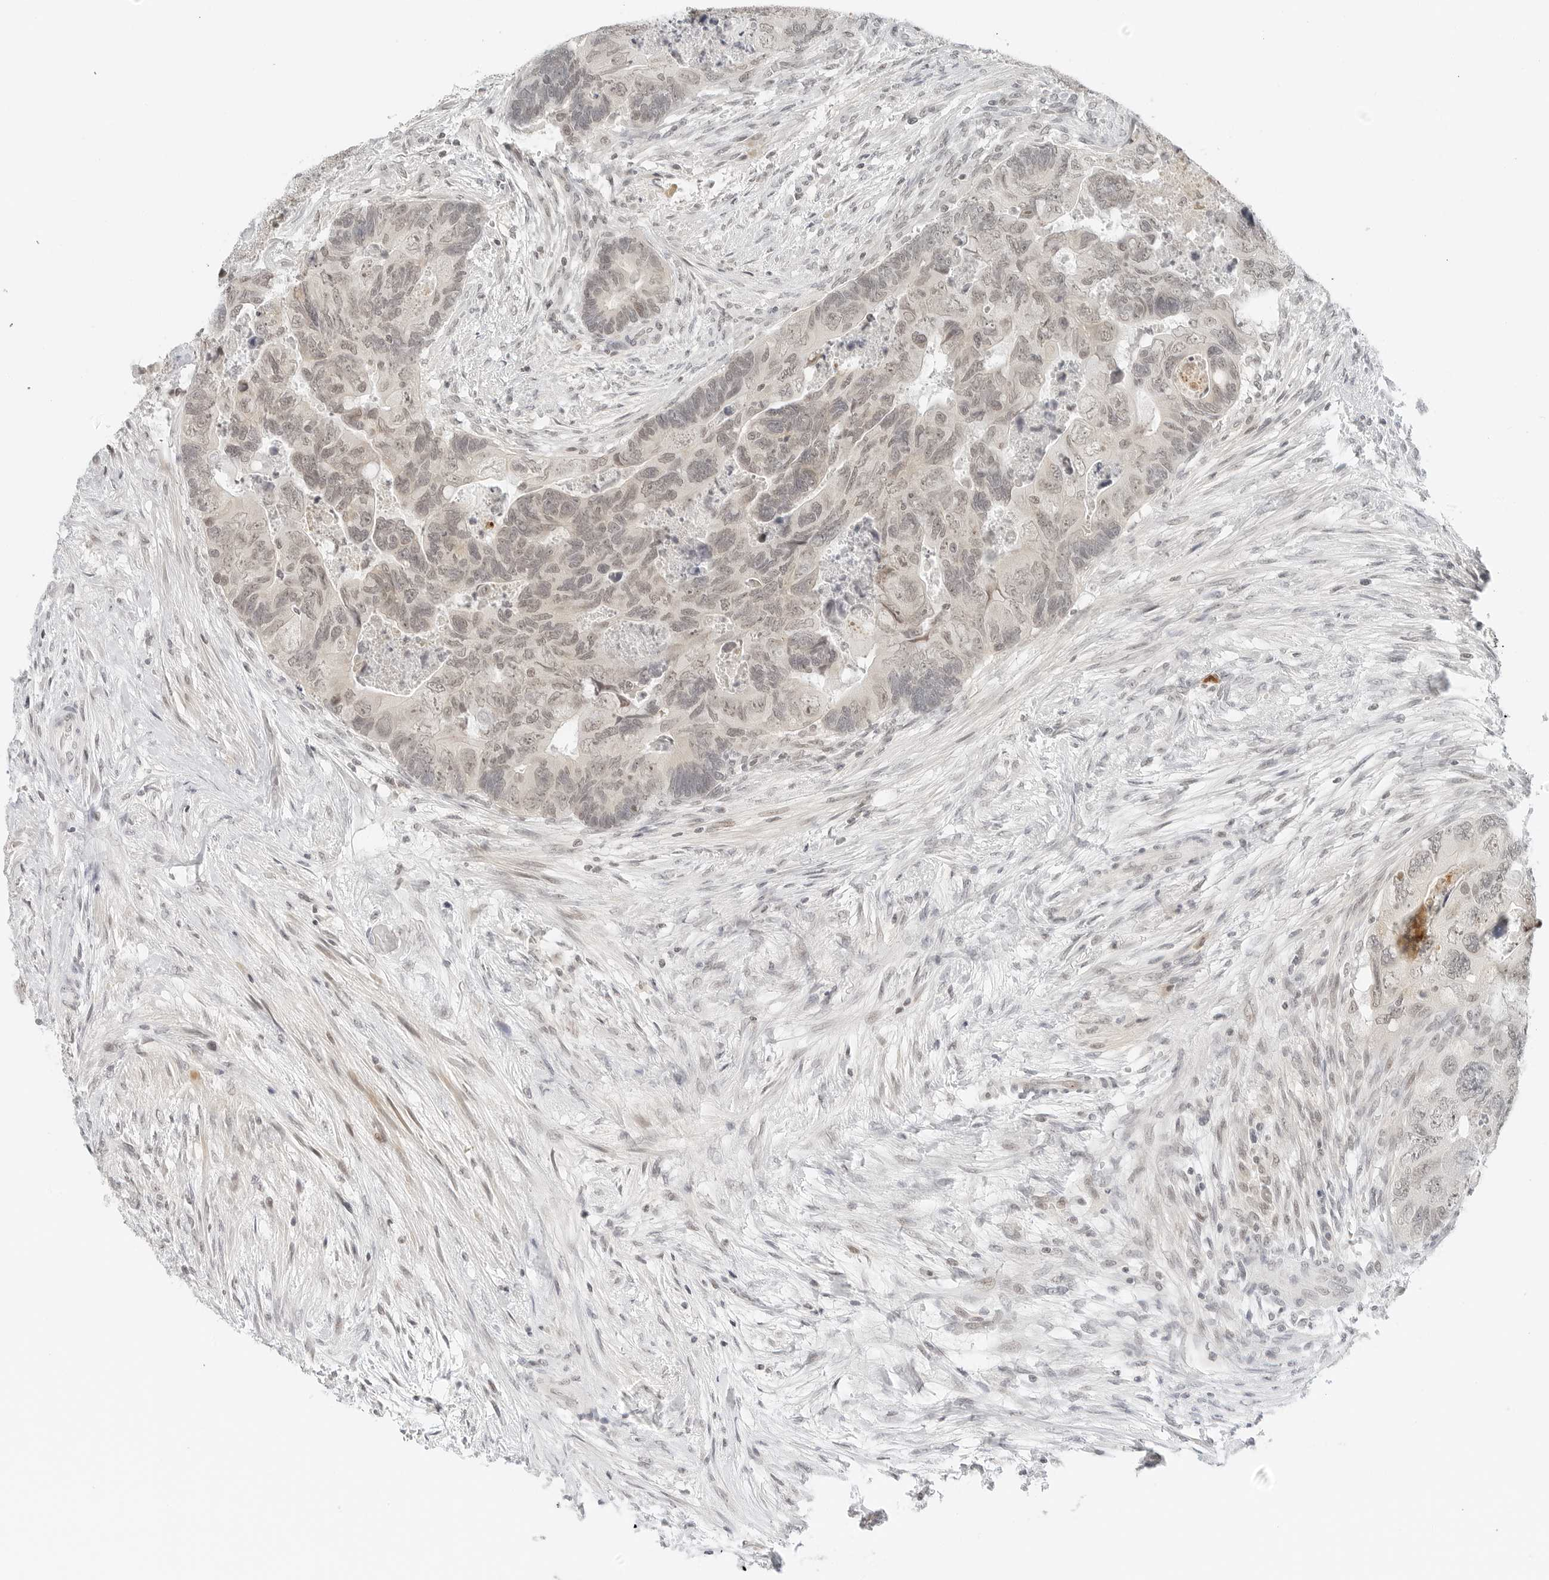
{"staining": {"intensity": "weak", "quantity": "25%-75%", "location": "cytoplasmic/membranous,nuclear"}, "tissue": "colorectal cancer", "cell_type": "Tumor cells", "image_type": "cancer", "snomed": [{"axis": "morphology", "description": "Adenocarcinoma, NOS"}, {"axis": "topography", "description": "Rectum"}], "caption": "There is low levels of weak cytoplasmic/membranous and nuclear positivity in tumor cells of adenocarcinoma (colorectal), as demonstrated by immunohistochemical staining (brown color).", "gene": "NEO1", "patient": {"sex": "male", "age": 63}}